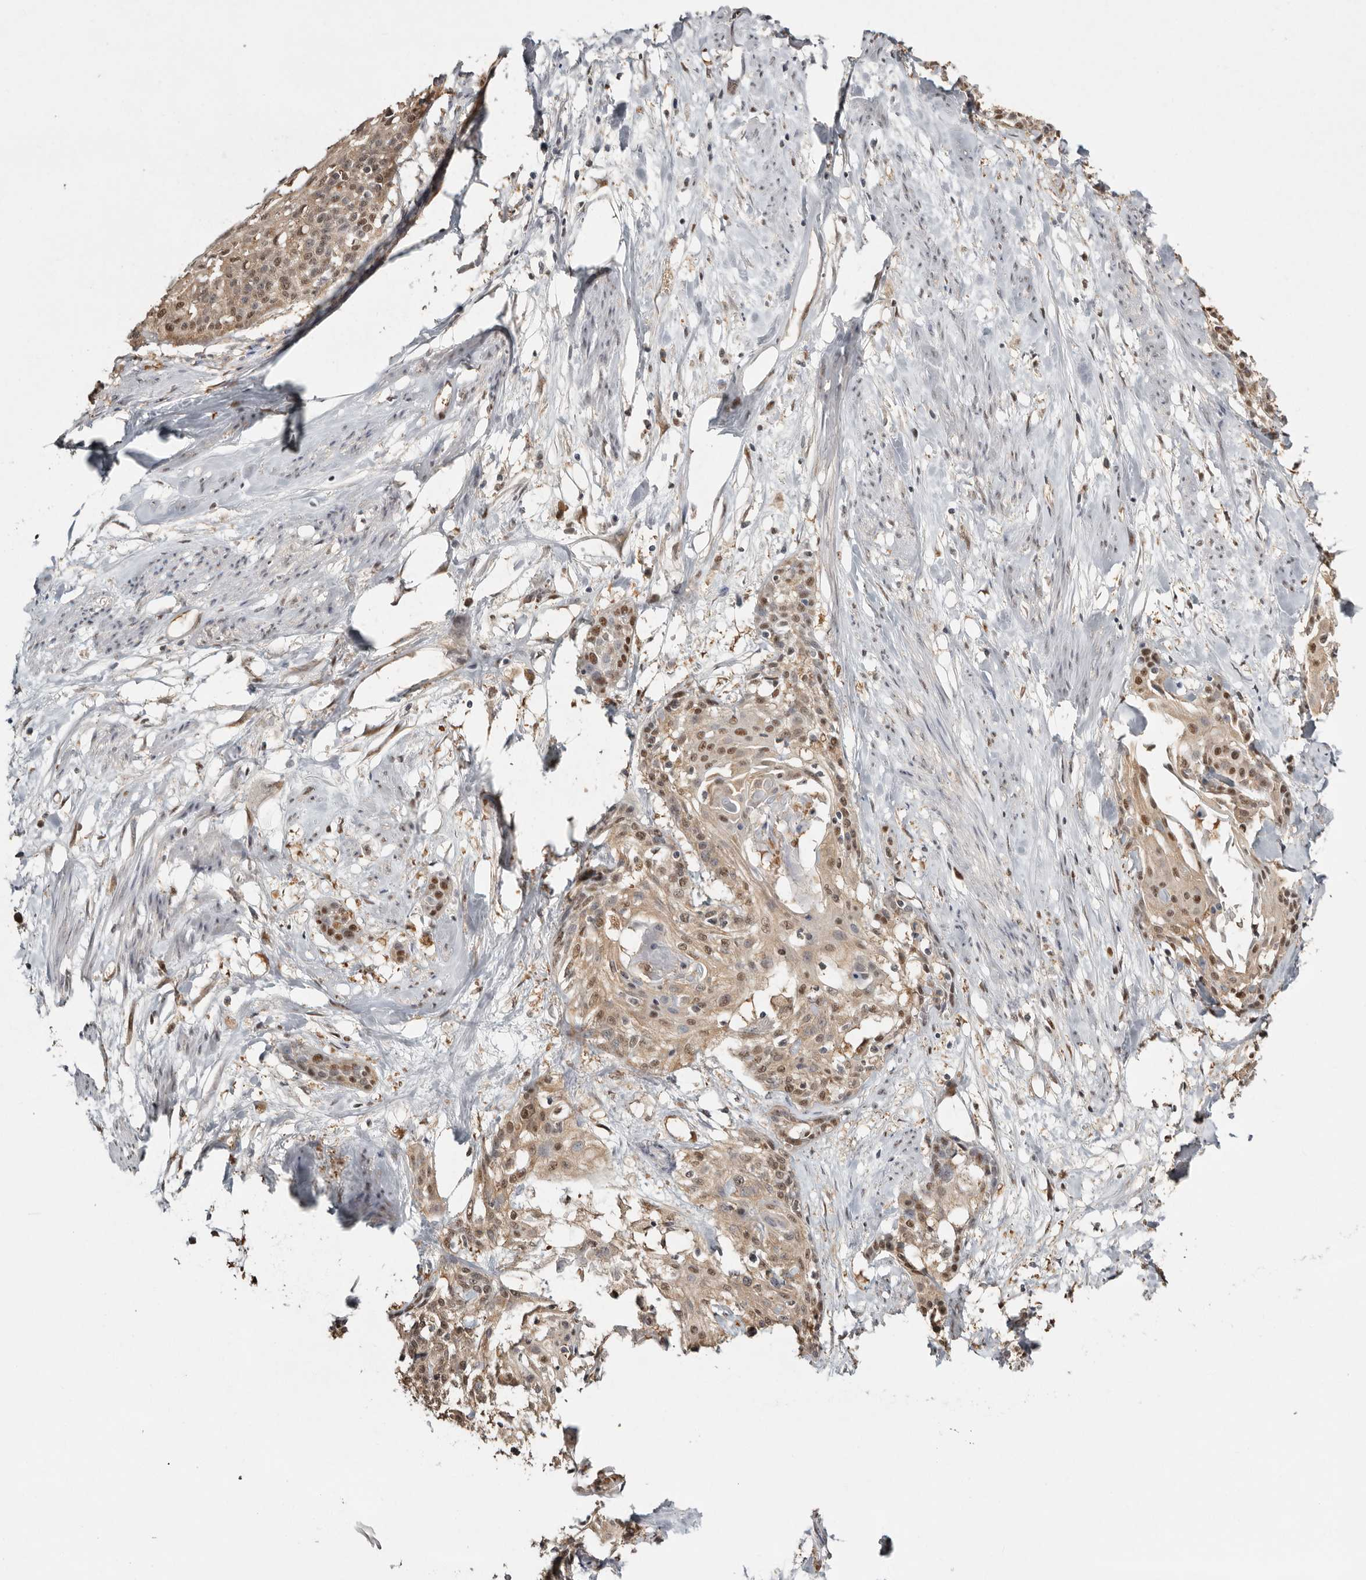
{"staining": {"intensity": "moderate", "quantity": ">75%", "location": "nuclear"}, "tissue": "cervical cancer", "cell_type": "Tumor cells", "image_type": "cancer", "snomed": [{"axis": "morphology", "description": "Squamous cell carcinoma, NOS"}, {"axis": "topography", "description": "Cervix"}], "caption": "Tumor cells display moderate nuclear positivity in about >75% of cells in cervical cancer.", "gene": "PSMA5", "patient": {"sex": "female", "age": 57}}